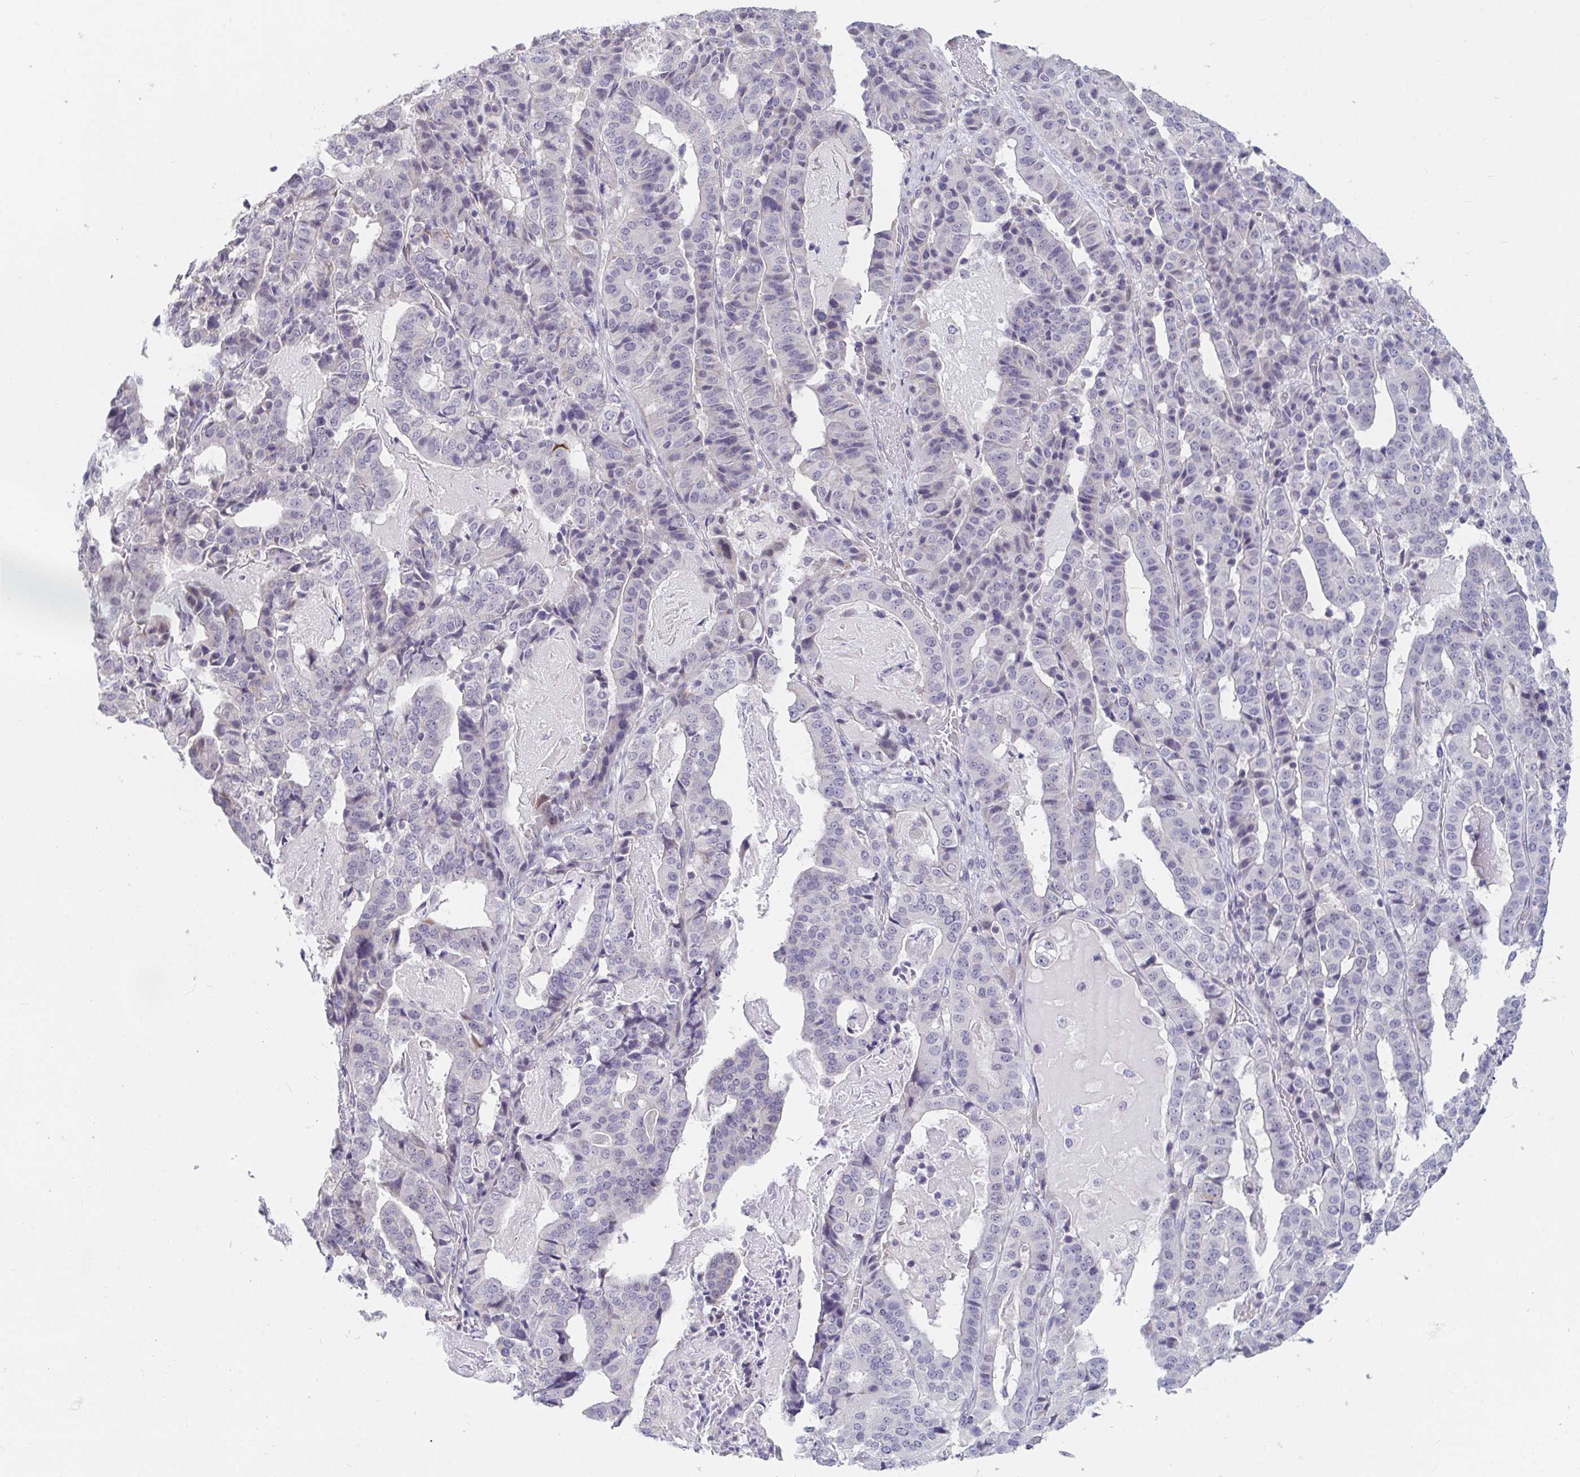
{"staining": {"intensity": "negative", "quantity": "none", "location": "none"}, "tissue": "stomach cancer", "cell_type": "Tumor cells", "image_type": "cancer", "snomed": [{"axis": "morphology", "description": "Adenocarcinoma, NOS"}, {"axis": "topography", "description": "Stomach"}], "caption": "Tumor cells show no significant staining in adenocarcinoma (stomach).", "gene": "FAM156B", "patient": {"sex": "male", "age": 48}}